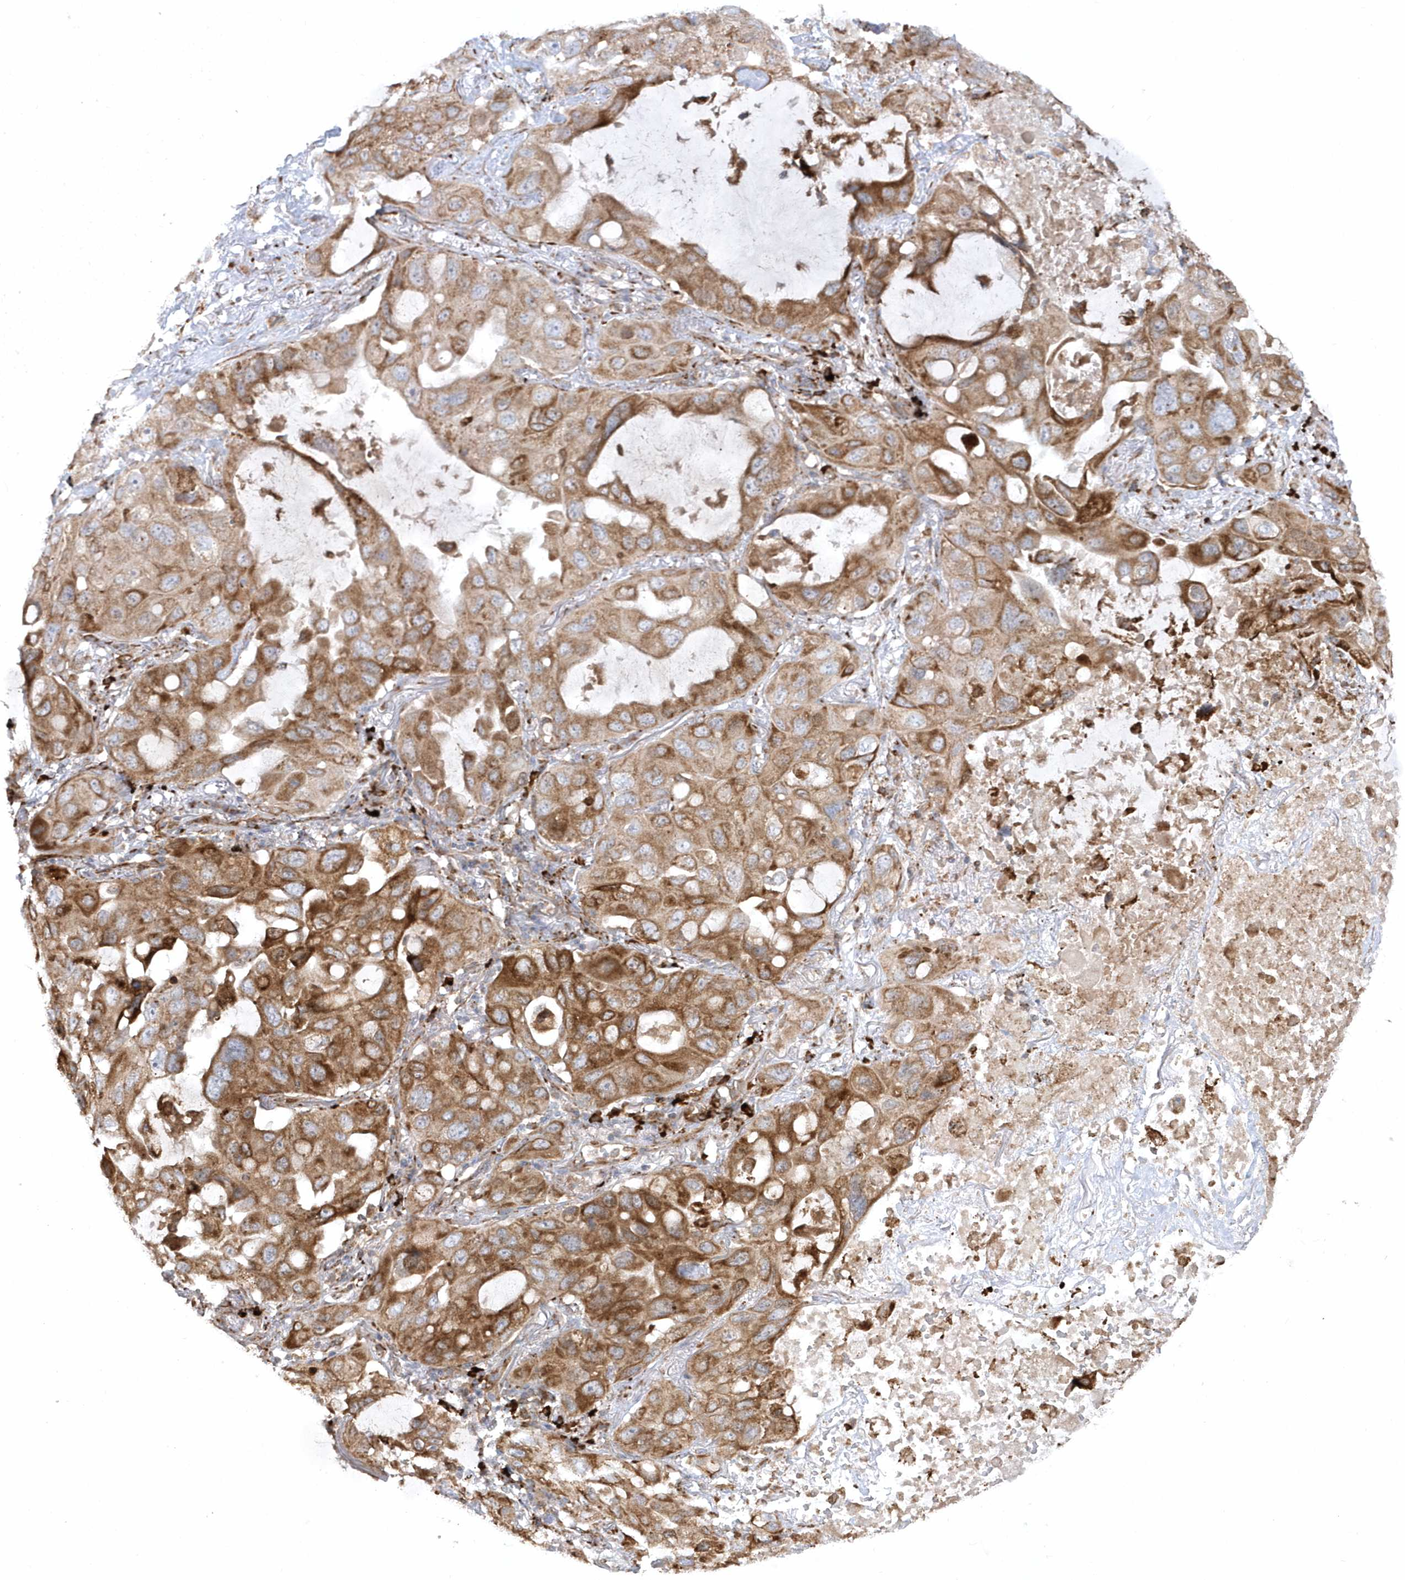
{"staining": {"intensity": "moderate", "quantity": ">75%", "location": "cytoplasmic/membranous"}, "tissue": "lung cancer", "cell_type": "Tumor cells", "image_type": "cancer", "snomed": [{"axis": "morphology", "description": "Squamous cell carcinoma, NOS"}, {"axis": "topography", "description": "Lung"}], "caption": "This photomicrograph shows immunohistochemistry staining of squamous cell carcinoma (lung), with medium moderate cytoplasmic/membranous staining in approximately >75% of tumor cells.", "gene": "SH3BP2", "patient": {"sex": "female", "age": 73}}